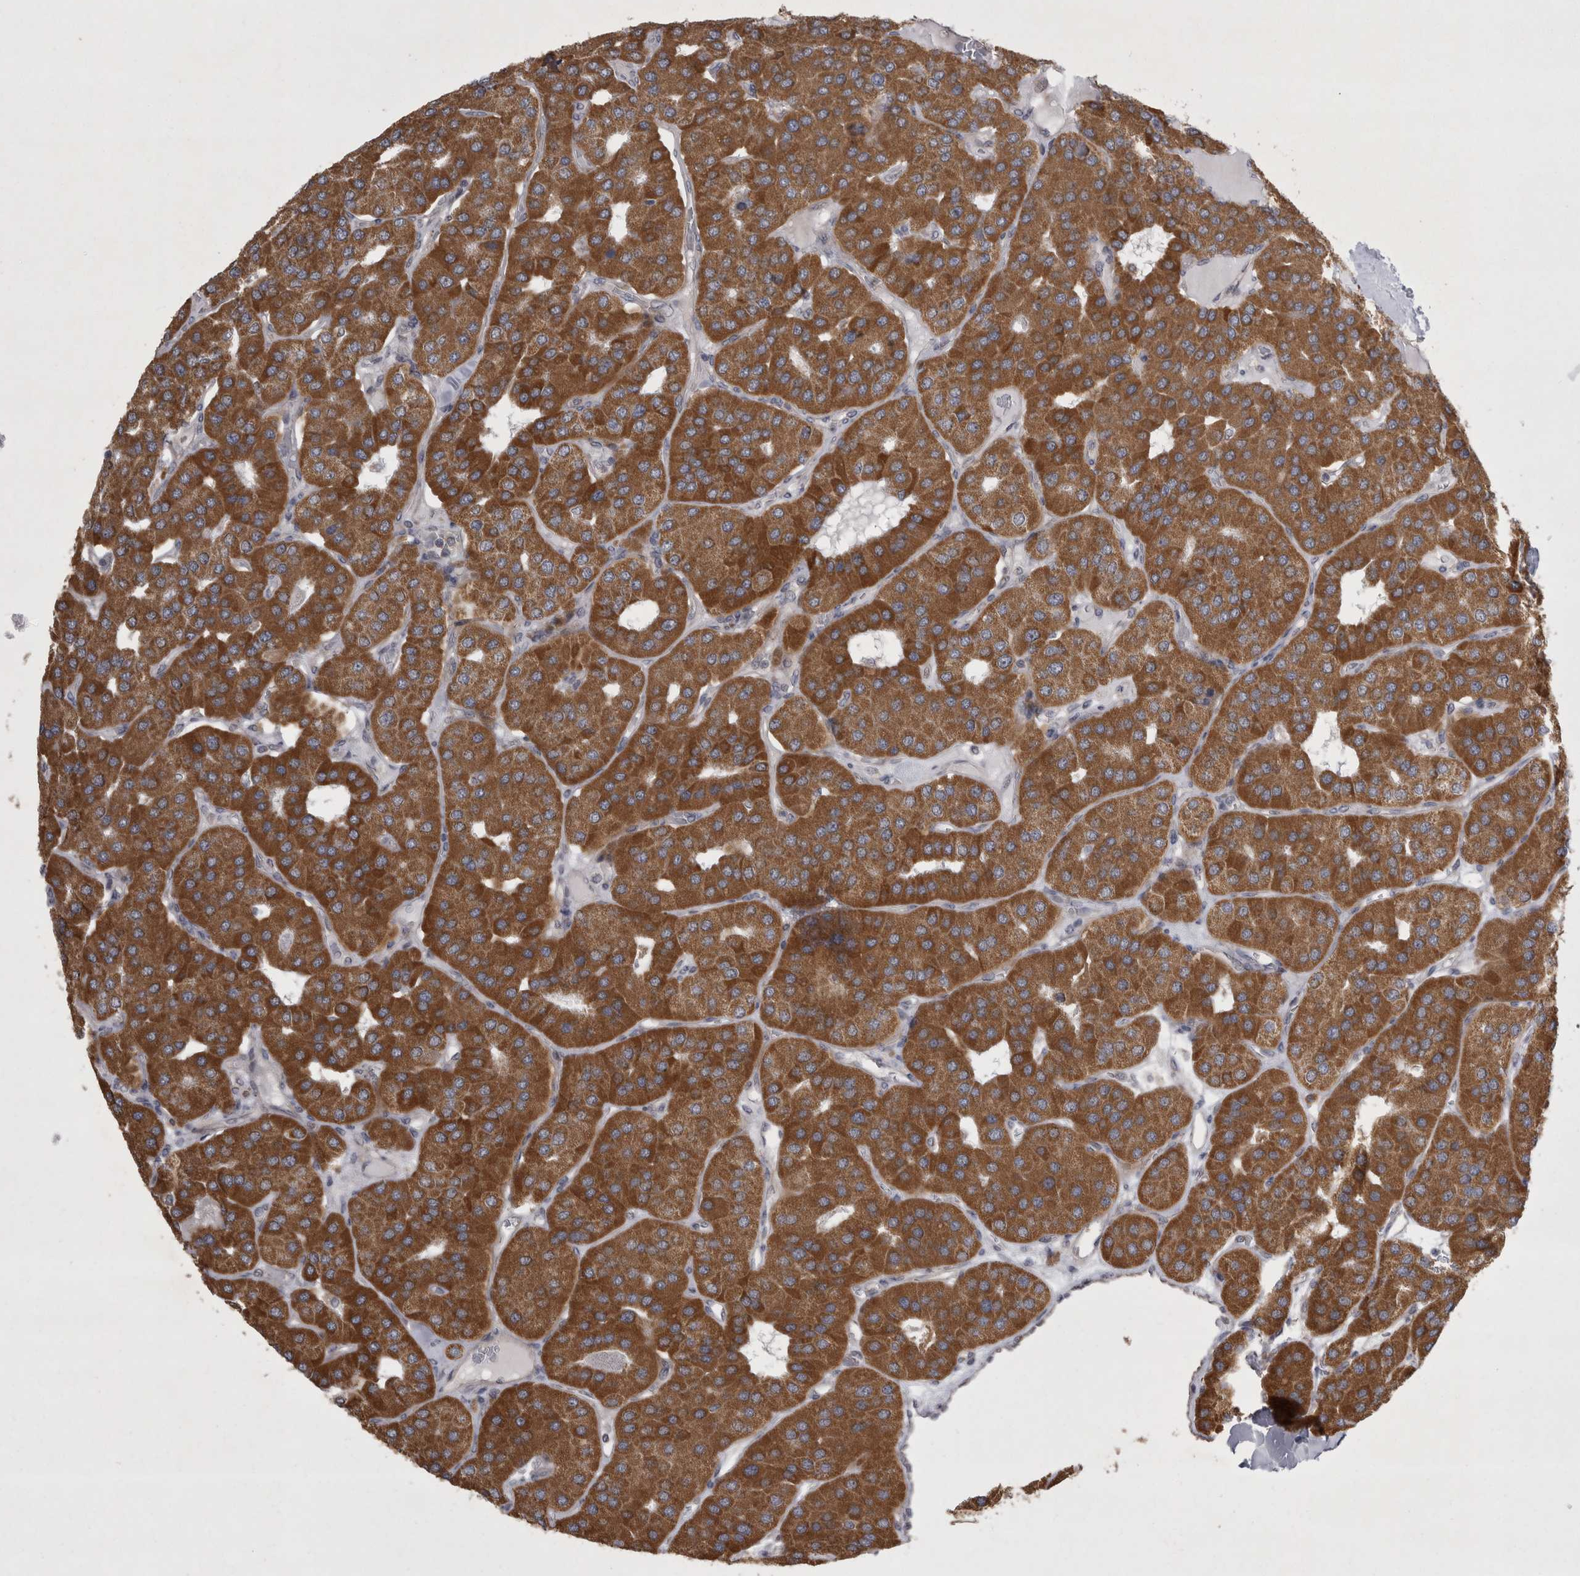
{"staining": {"intensity": "moderate", "quantity": ">75%", "location": "cytoplasmic/membranous"}, "tissue": "parathyroid gland", "cell_type": "Glandular cells", "image_type": "normal", "snomed": [{"axis": "morphology", "description": "Normal tissue, NOS"}, {"axis": "morphology", "description": "Adenoma, NOS"}, {"axis": "topography", "description": "Parathyroid gland"}], "caption": "Immunohistochemical staining of benign parathyroid gland displays moderate cytoplasmic/membranous protein expression in about >75% of glandular cells.", "gene": "TSPOAP1", "patient": {"sex": "female", "age": 86}}